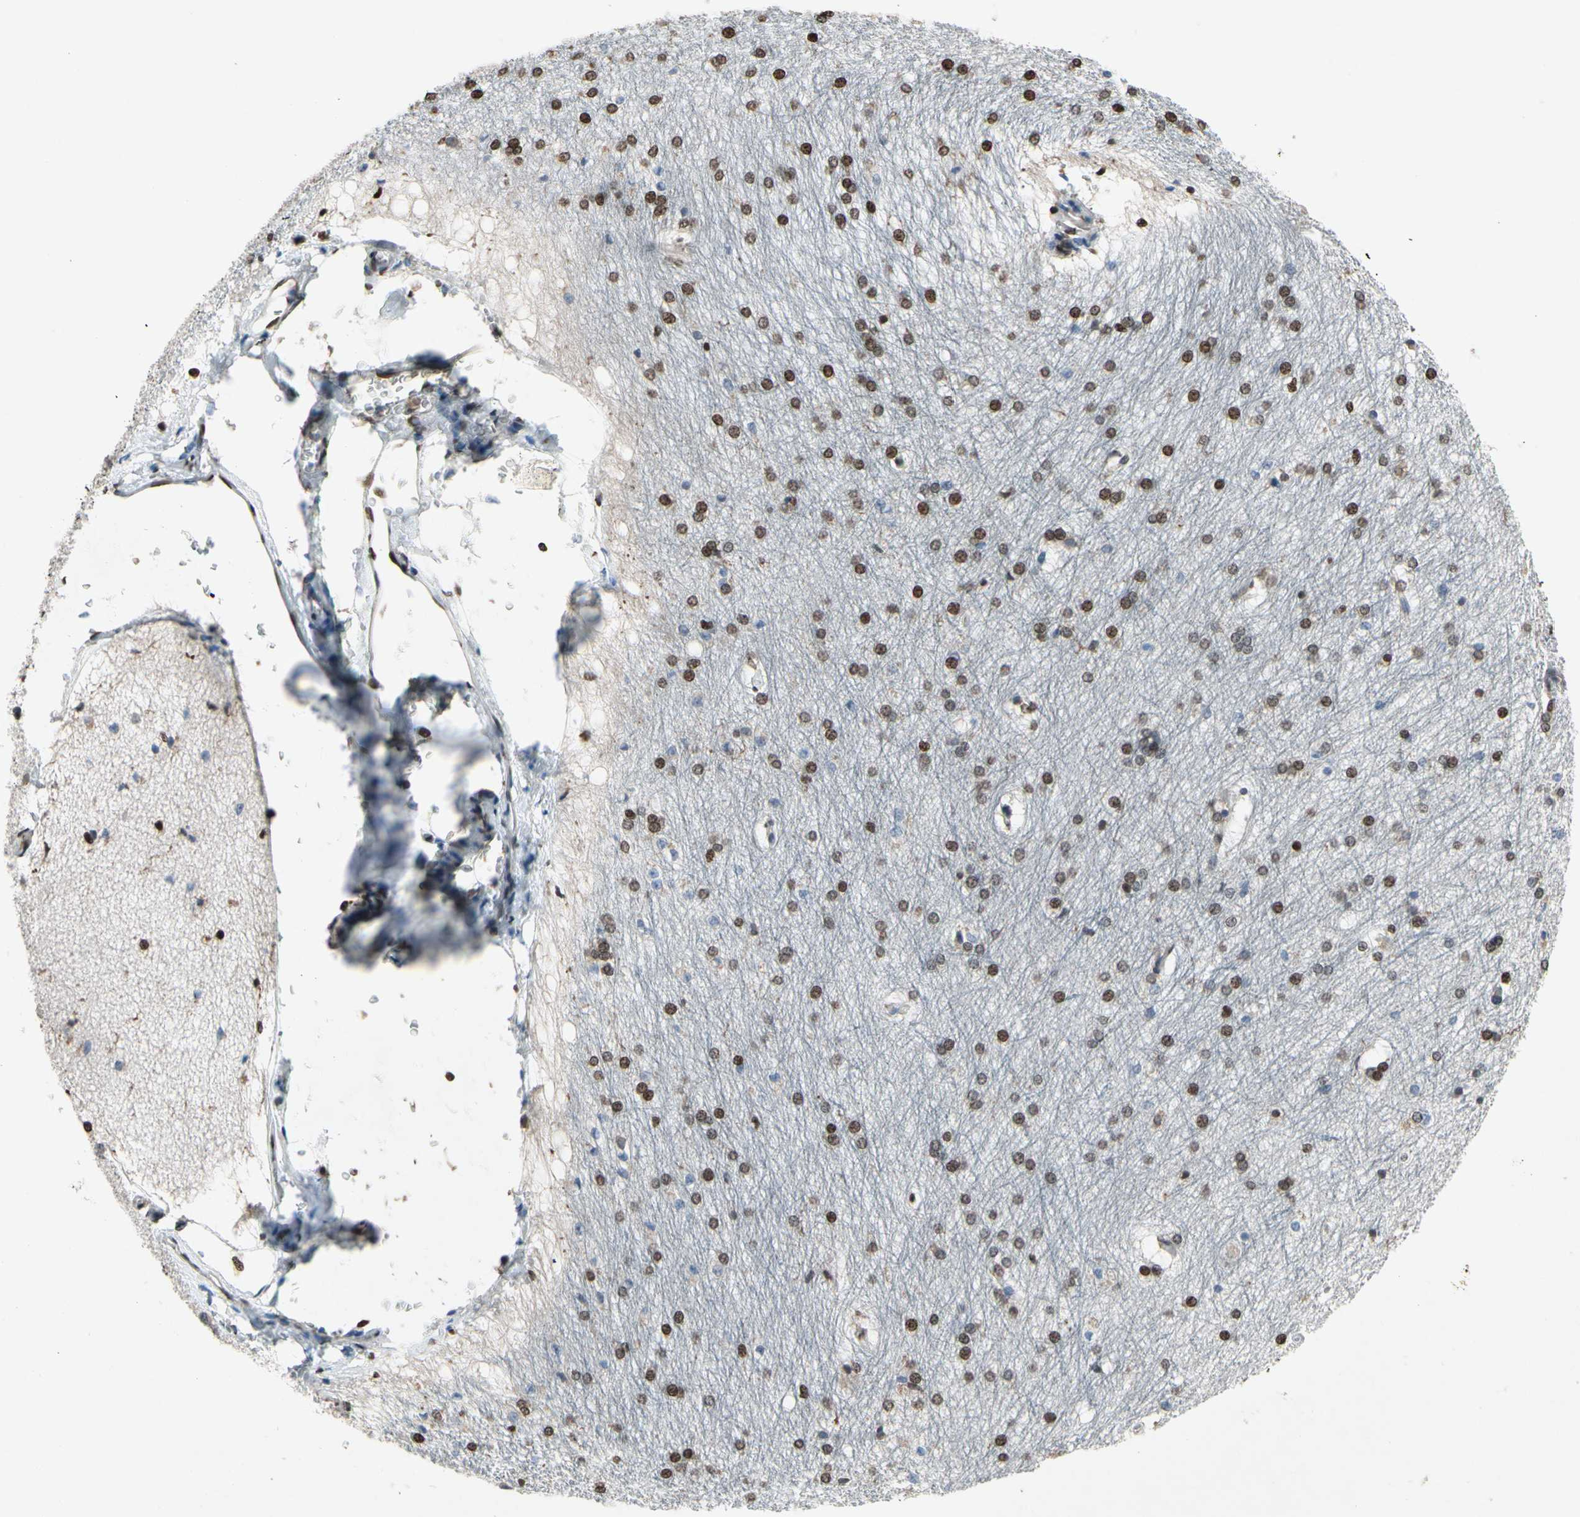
{"staining": {"intensity": "strong", "quantity": ">75%", "location": "nuclear"}, "tissue": "hippocampus", "cell_type": "Glial cells", "image_type": "normal", "snomed": [{"axis": "morphology", "description": "Normal tissue, NOS"}, {"axis": "topography", "description": "Hippocampus"}], "caption": "Hippocampus stained for a protein exhibits strong nuclear positivity in glial cells. (DAB (3,3'-diaminobenzidine) = brown stain, brightfield microscopy at high magnification).", "gene": "HIPK2", "patient": {"sex": "female", "age": 19}}